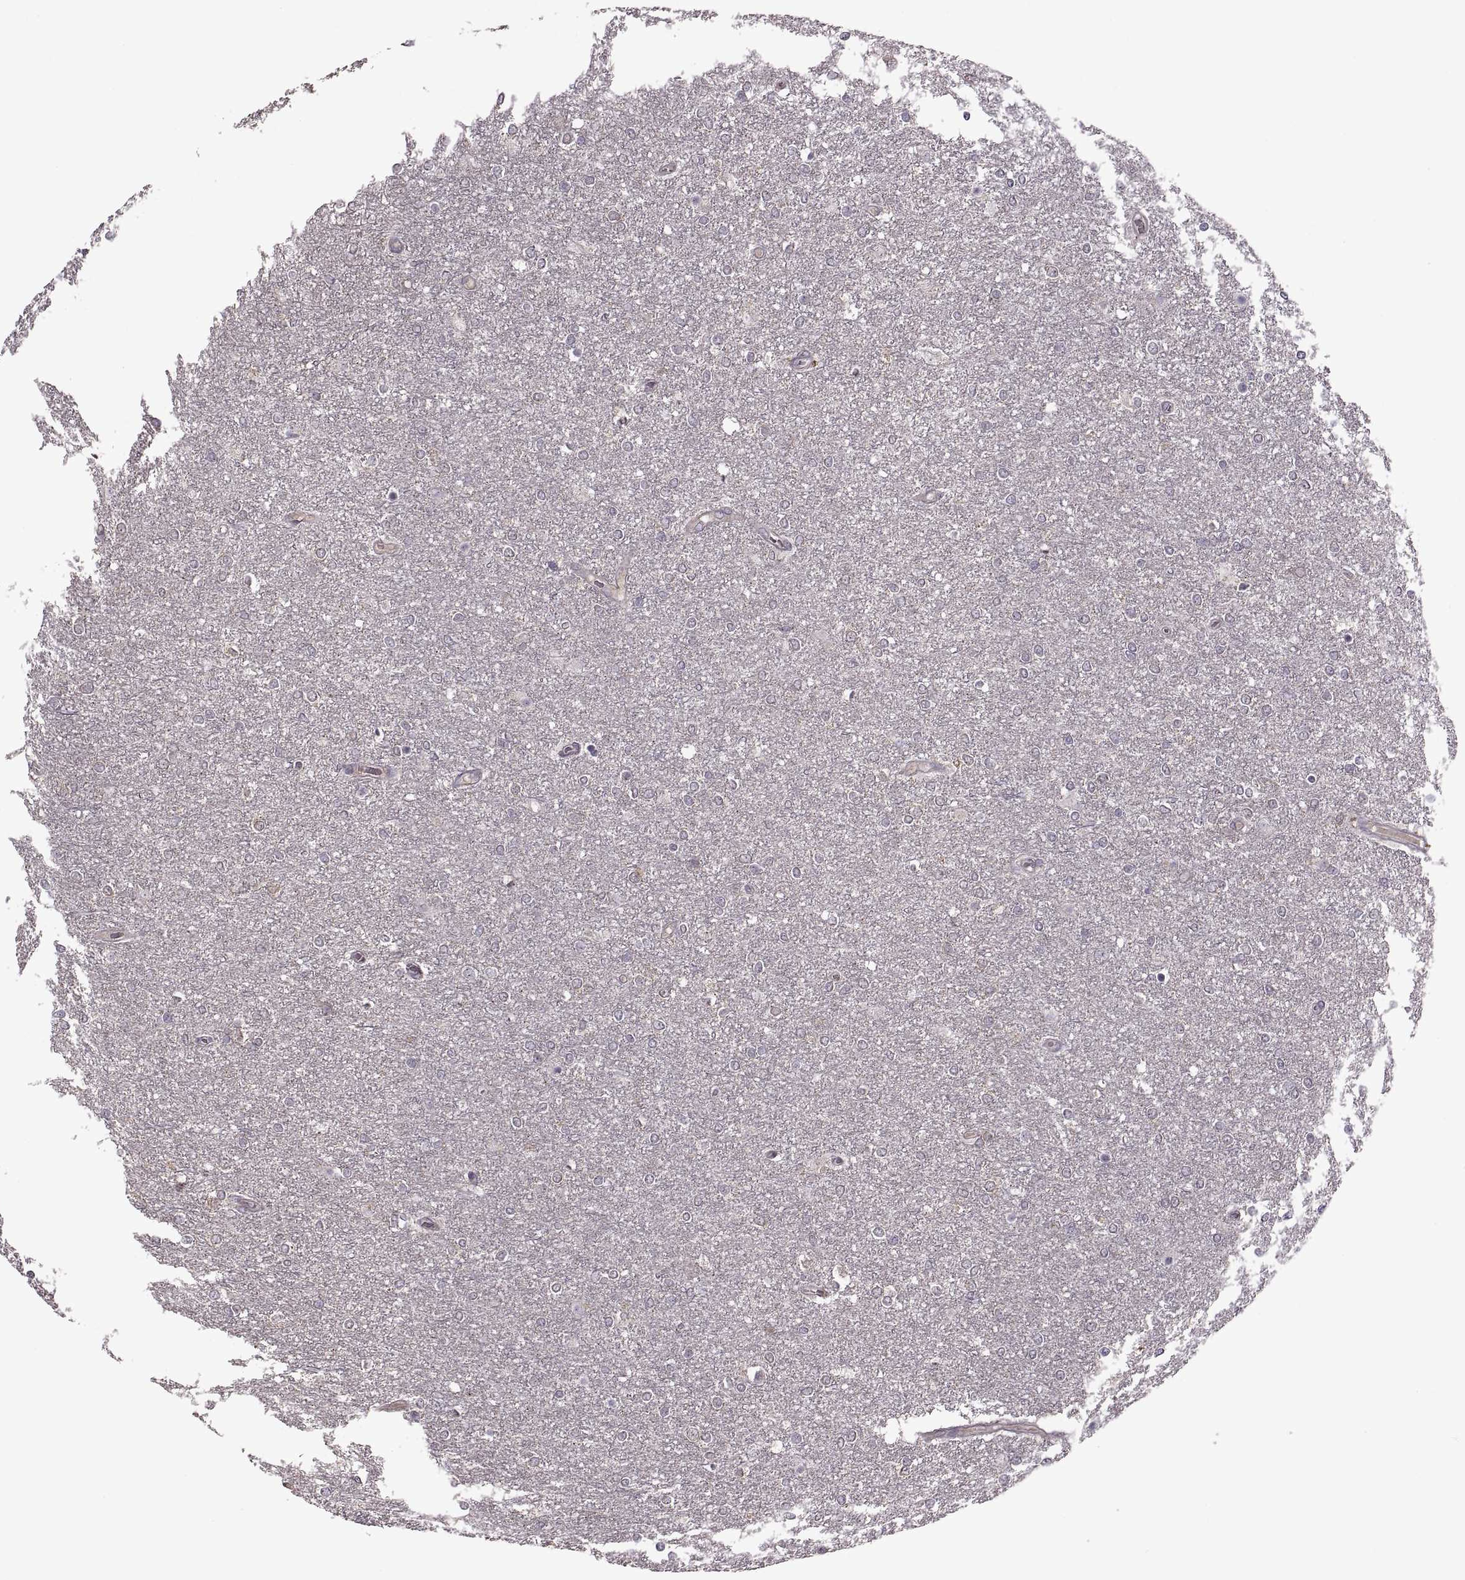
{"staining": {"intensity": "negative", "quantity": "none", "location": "none"}, "tissue": "glioma", "cell_type": "Tumor cells", "image_type": "cancer", "snomed": [{"axis": "morphology", "description": "Glioma, malignant, High grade"}, {"axis": "topography", "description": "Brain"}], "caption": "An image of human glioma is negative for staining in tumor cells. (Stains: DAB immunohistochemistry (IHC) with hematoxylin counter stain, Microscopy: brightfield microscopy at high magnification).", "gene": "PIERCE1", "patient": {"sex": "female", "age": 61}}